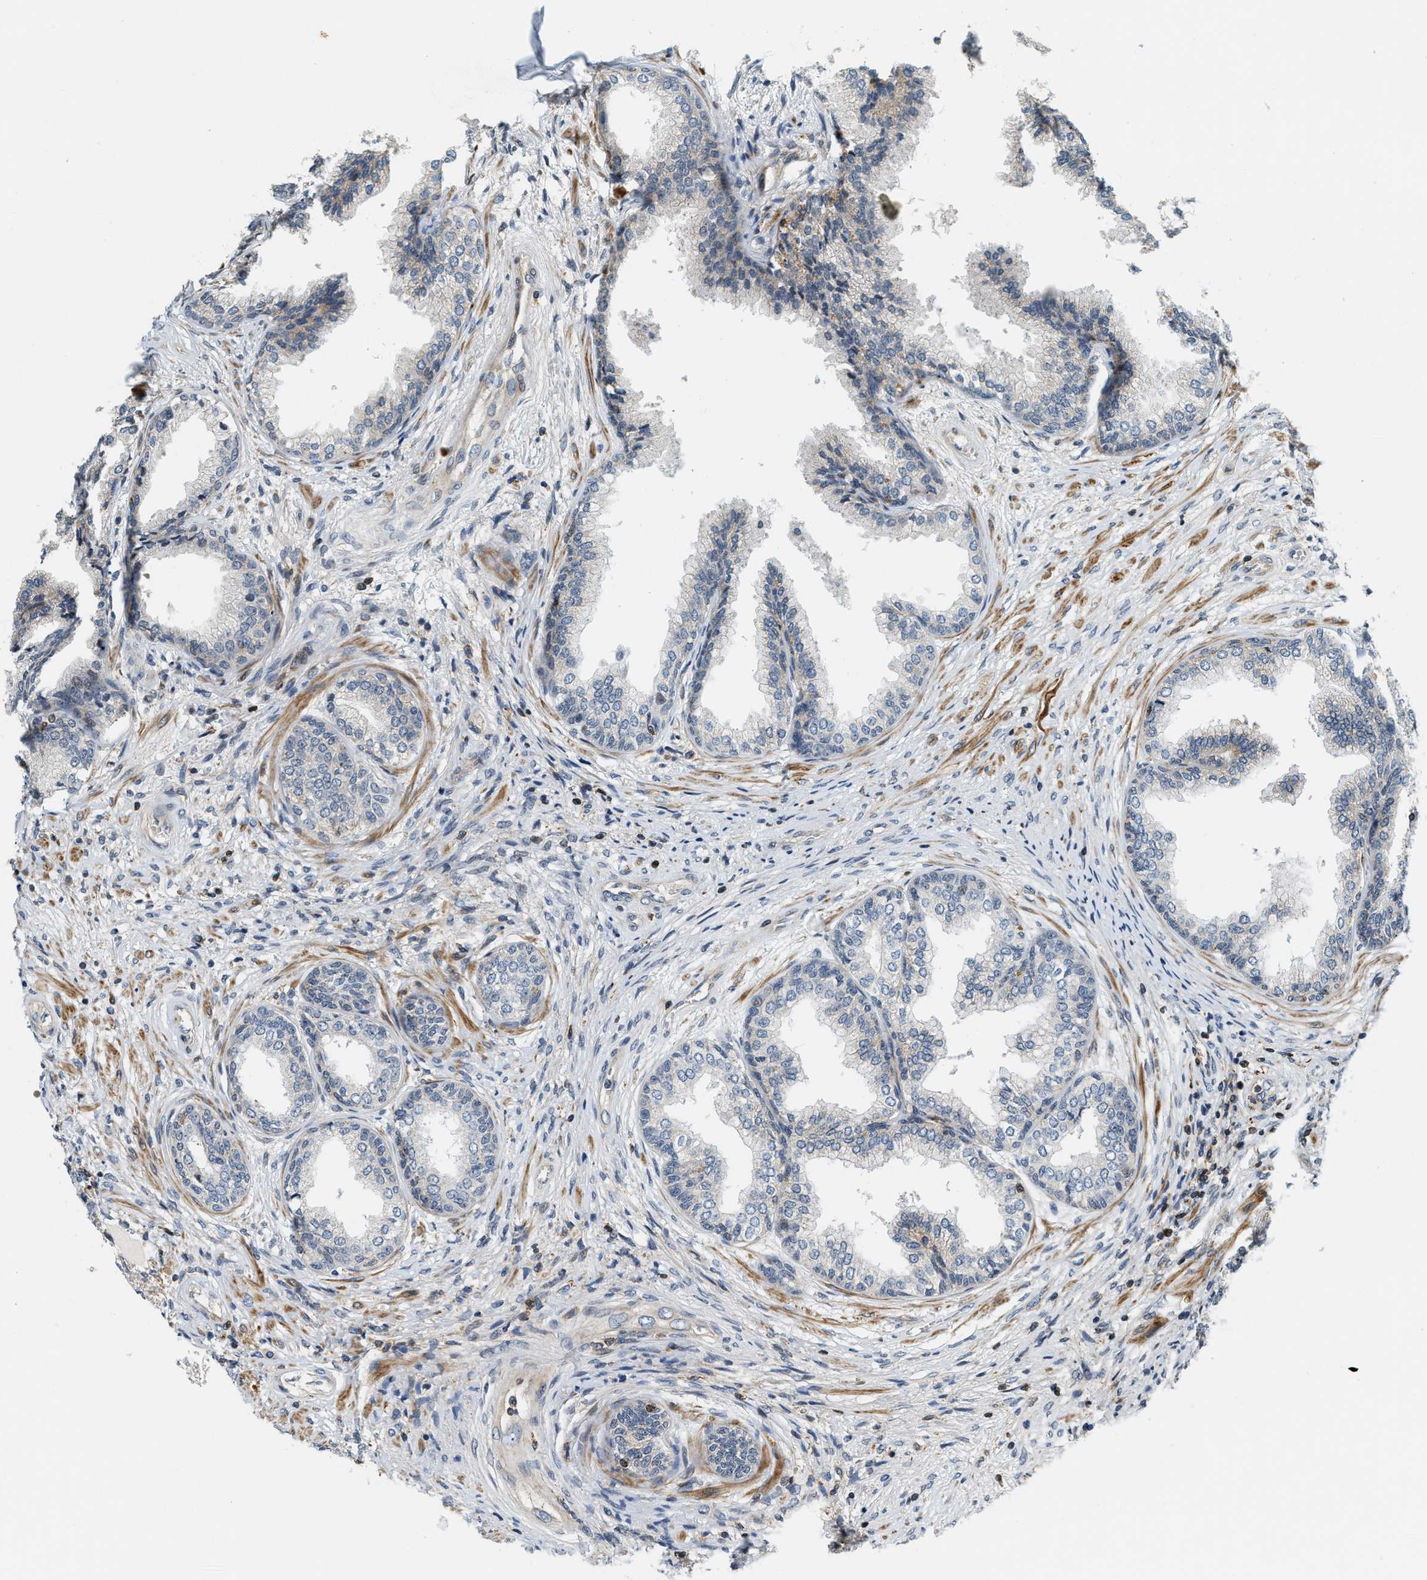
{"staining": {"intensity": "weak", "quantity": "<25%", "location": "cytoplasmic/membranous"}, "tissue": "prostate", "cell_type": "Glandular cells", "image_type": "normal", "snomed": [{"axis": "morphology", "description": "Normal tissue, NOS"}, {"axis": "topography", "description": "Prostate"}], "caption": "This is a image of immunohistochemistry staining of unremarkable prostate, which shows no expression in glandular cells.", "gene": "SAMD9", "patient": {"sex": "male", "age": 76}}